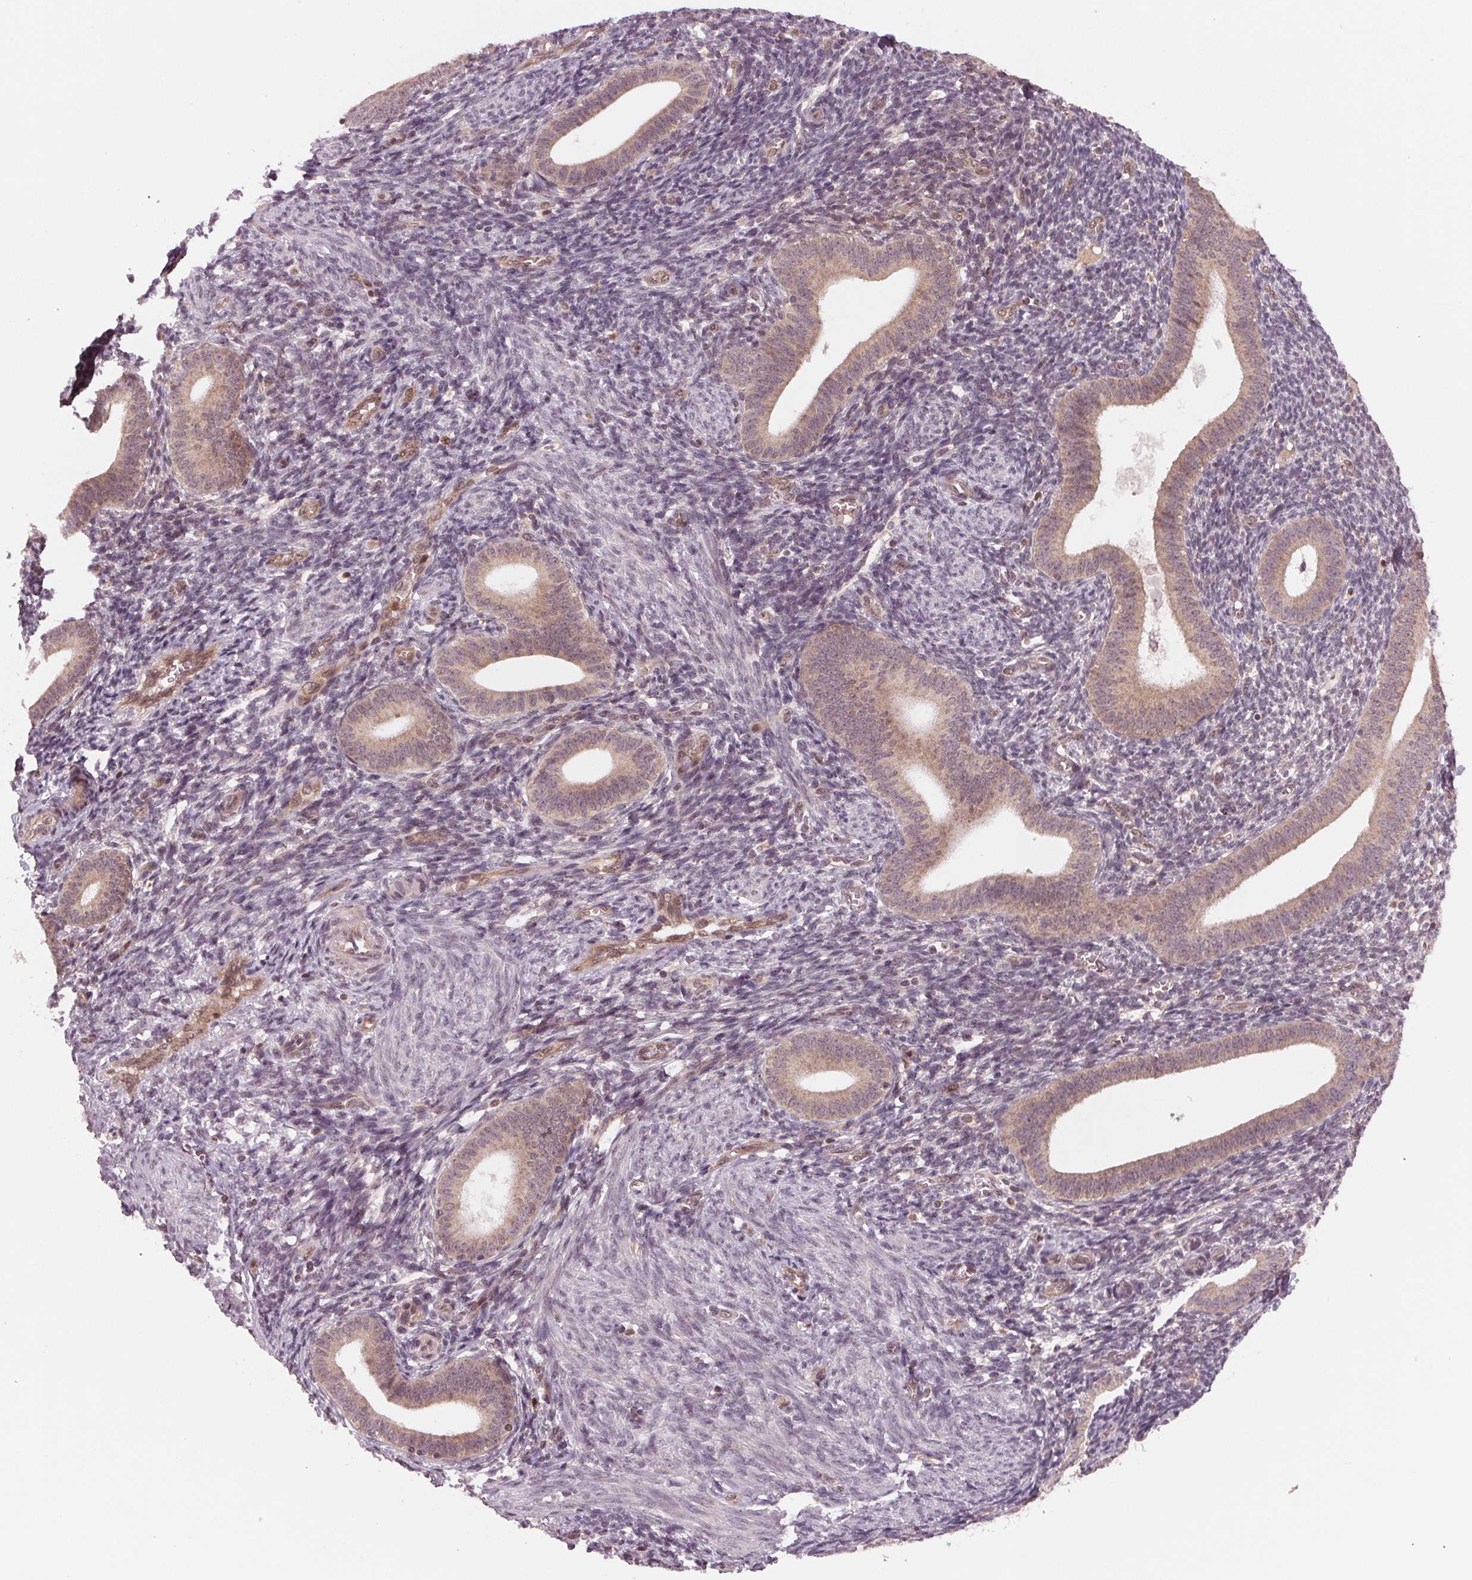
{"staining": {"intensity": "negative", "quantity": "none", "location": "none"}, "tissue": "endometrium", "cell_type": "Cells in endometrial stroma", "image_type": "normal", "snomed": [{"axis": "morphology", "description": "Normal tissue, NOS"}, {"axis": "topography", "description": "Endometrium"}], "caption": "Immunohistochemistry of unremarkable endometrium reveals no expression in cells in endometrial stroma.", "gene": "STAT3", "patient": {"sex": "female", "age": 25}}